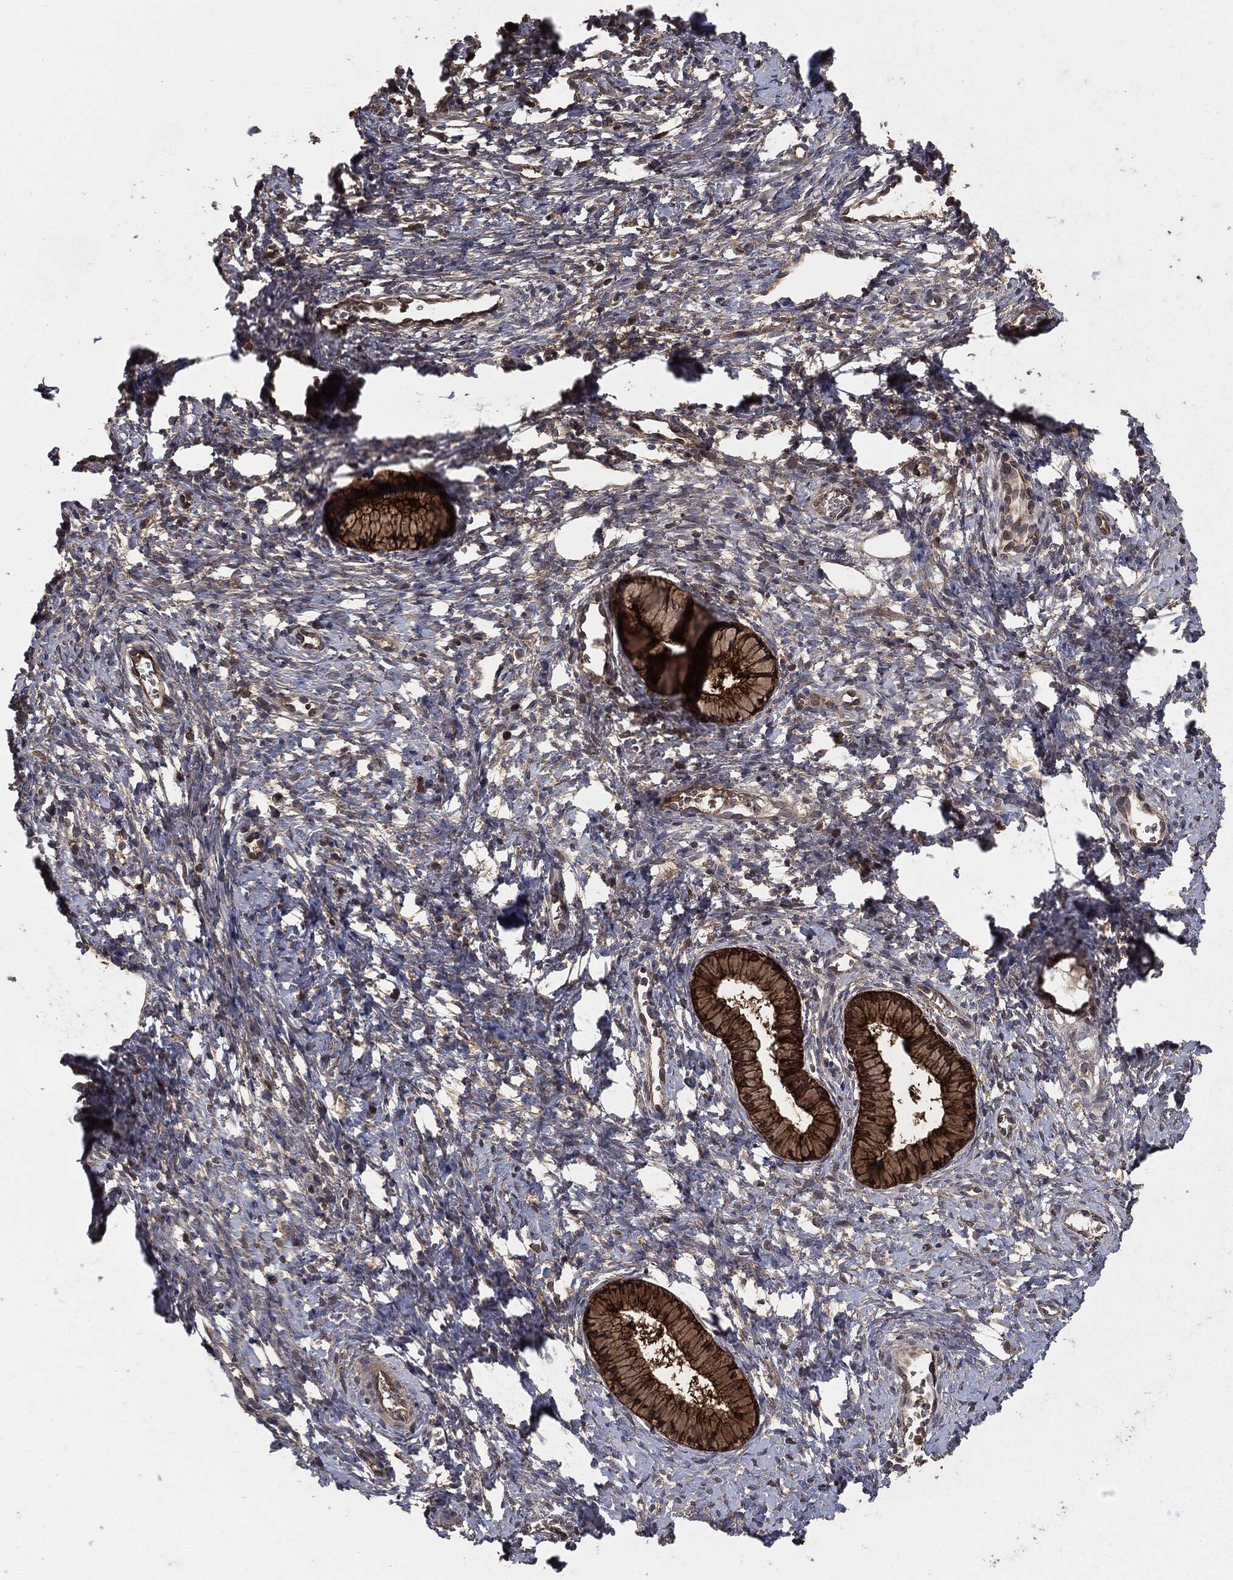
{"staining": {"intensity": "strong", "quantity": ">75%", "location": "cytoplasmic/membranous"}, "tissue": "cervix", "cell_type": "Glandular cells", "image_type": "normal", "snomed": [{"axis": "morphology", "description": "Normal tissue, NOS"}, {"axis": "topography", "description": "Cervix"}], "caption": "Human cervix stained for a protein (brown) reveals strong cytoplasmic/membranous positive positivity in about >75% of glandular cells.", "gene": "GNB5", "patient": {"sex": "female", "age": 39}}